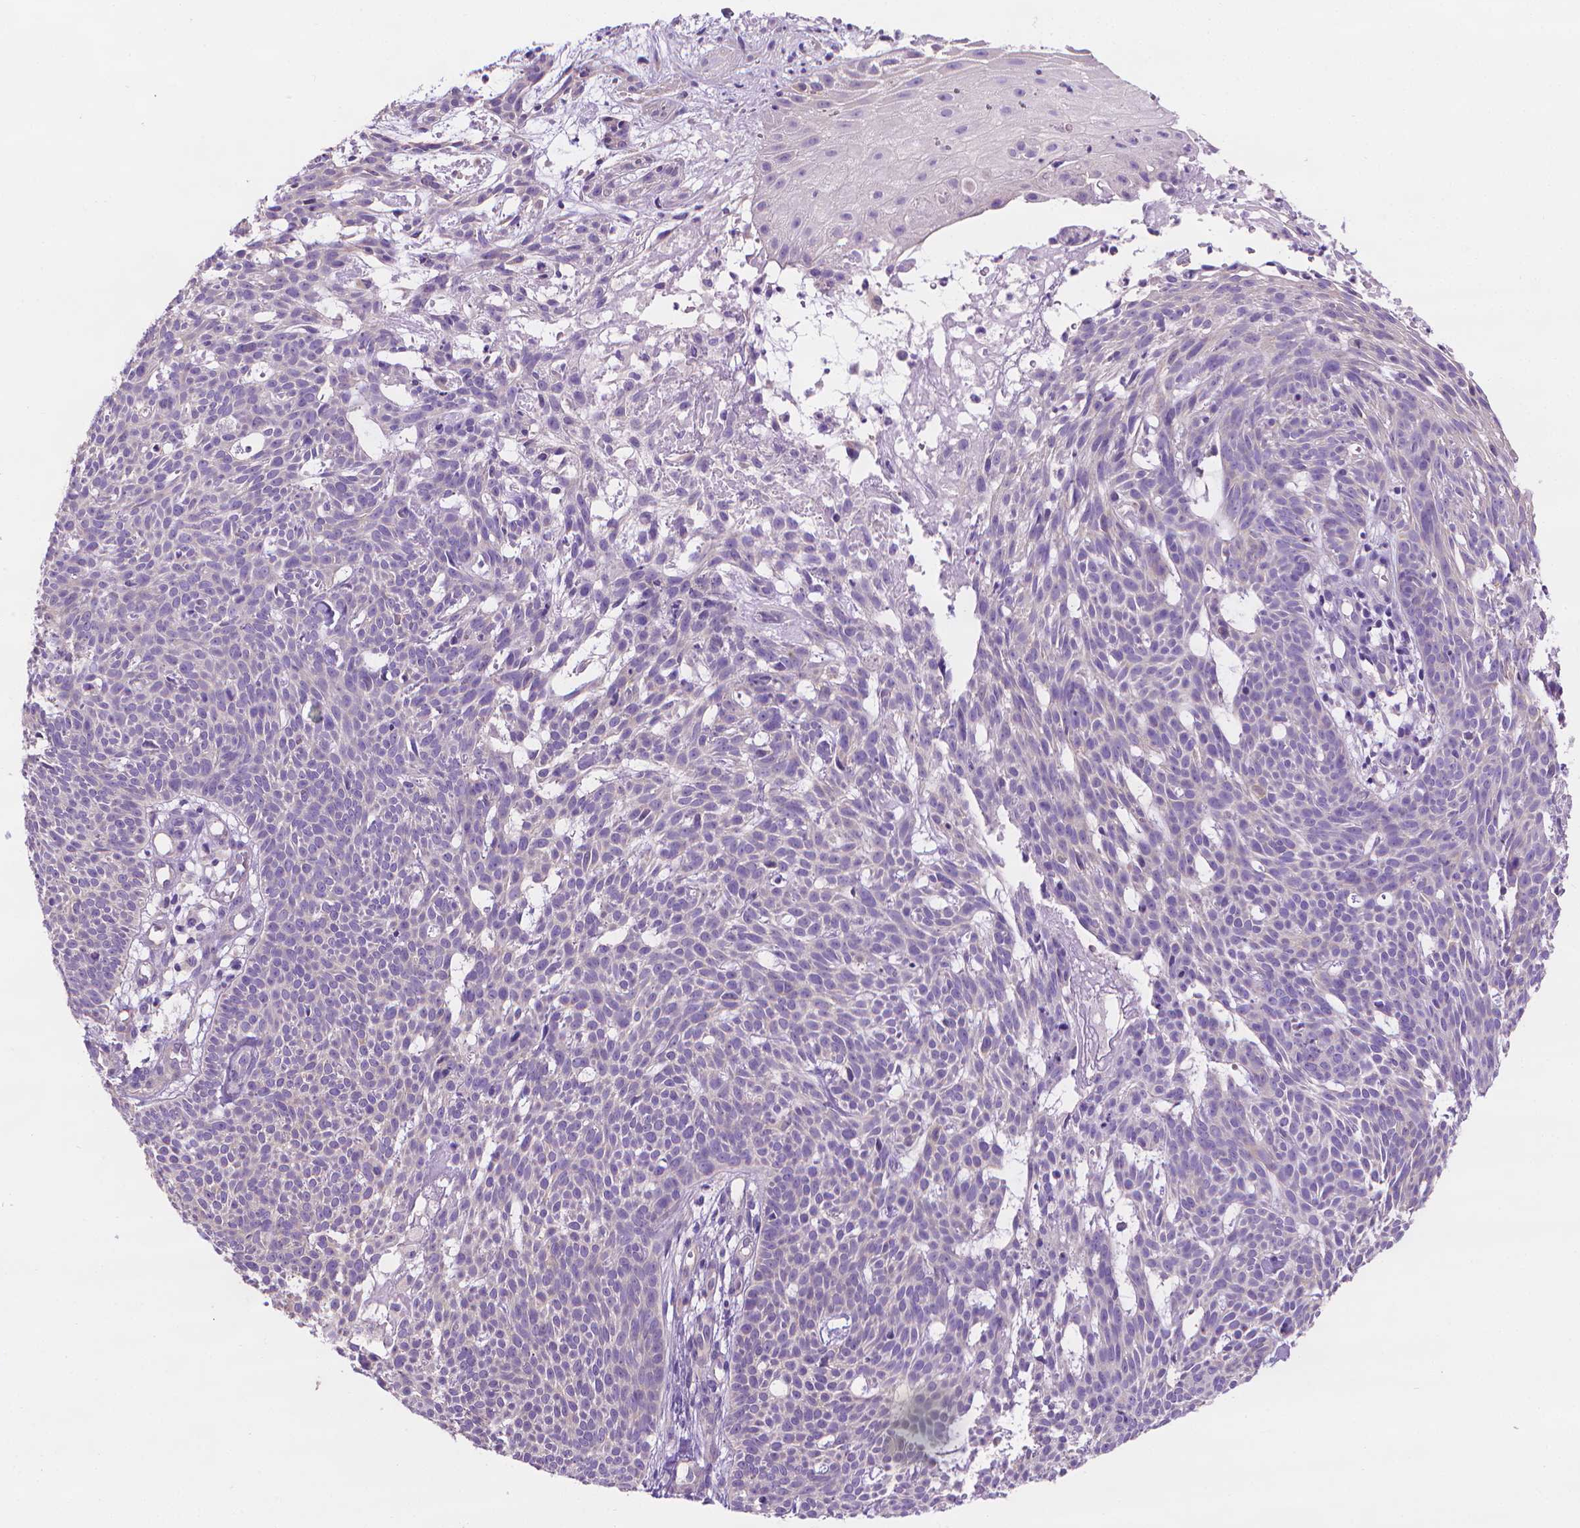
{"staining": {"intensity": "negative", "quantity": "none", "location": "none"}, "tissue": "skin cancer", "cell_type": "Tumor cells", "image_type": "cancer", "snomed": [{"axis": "morphology", "description": "Basal cell carcinoma"}, {"axis": "topography", "description": "Skin"}], "caption": "Basal cell carcinoma (skin) stained for a protein using IHC demonstrates no positivity tumor cells.", "gene": "FASN", "patient": {"sex": "male", "age": 59}}